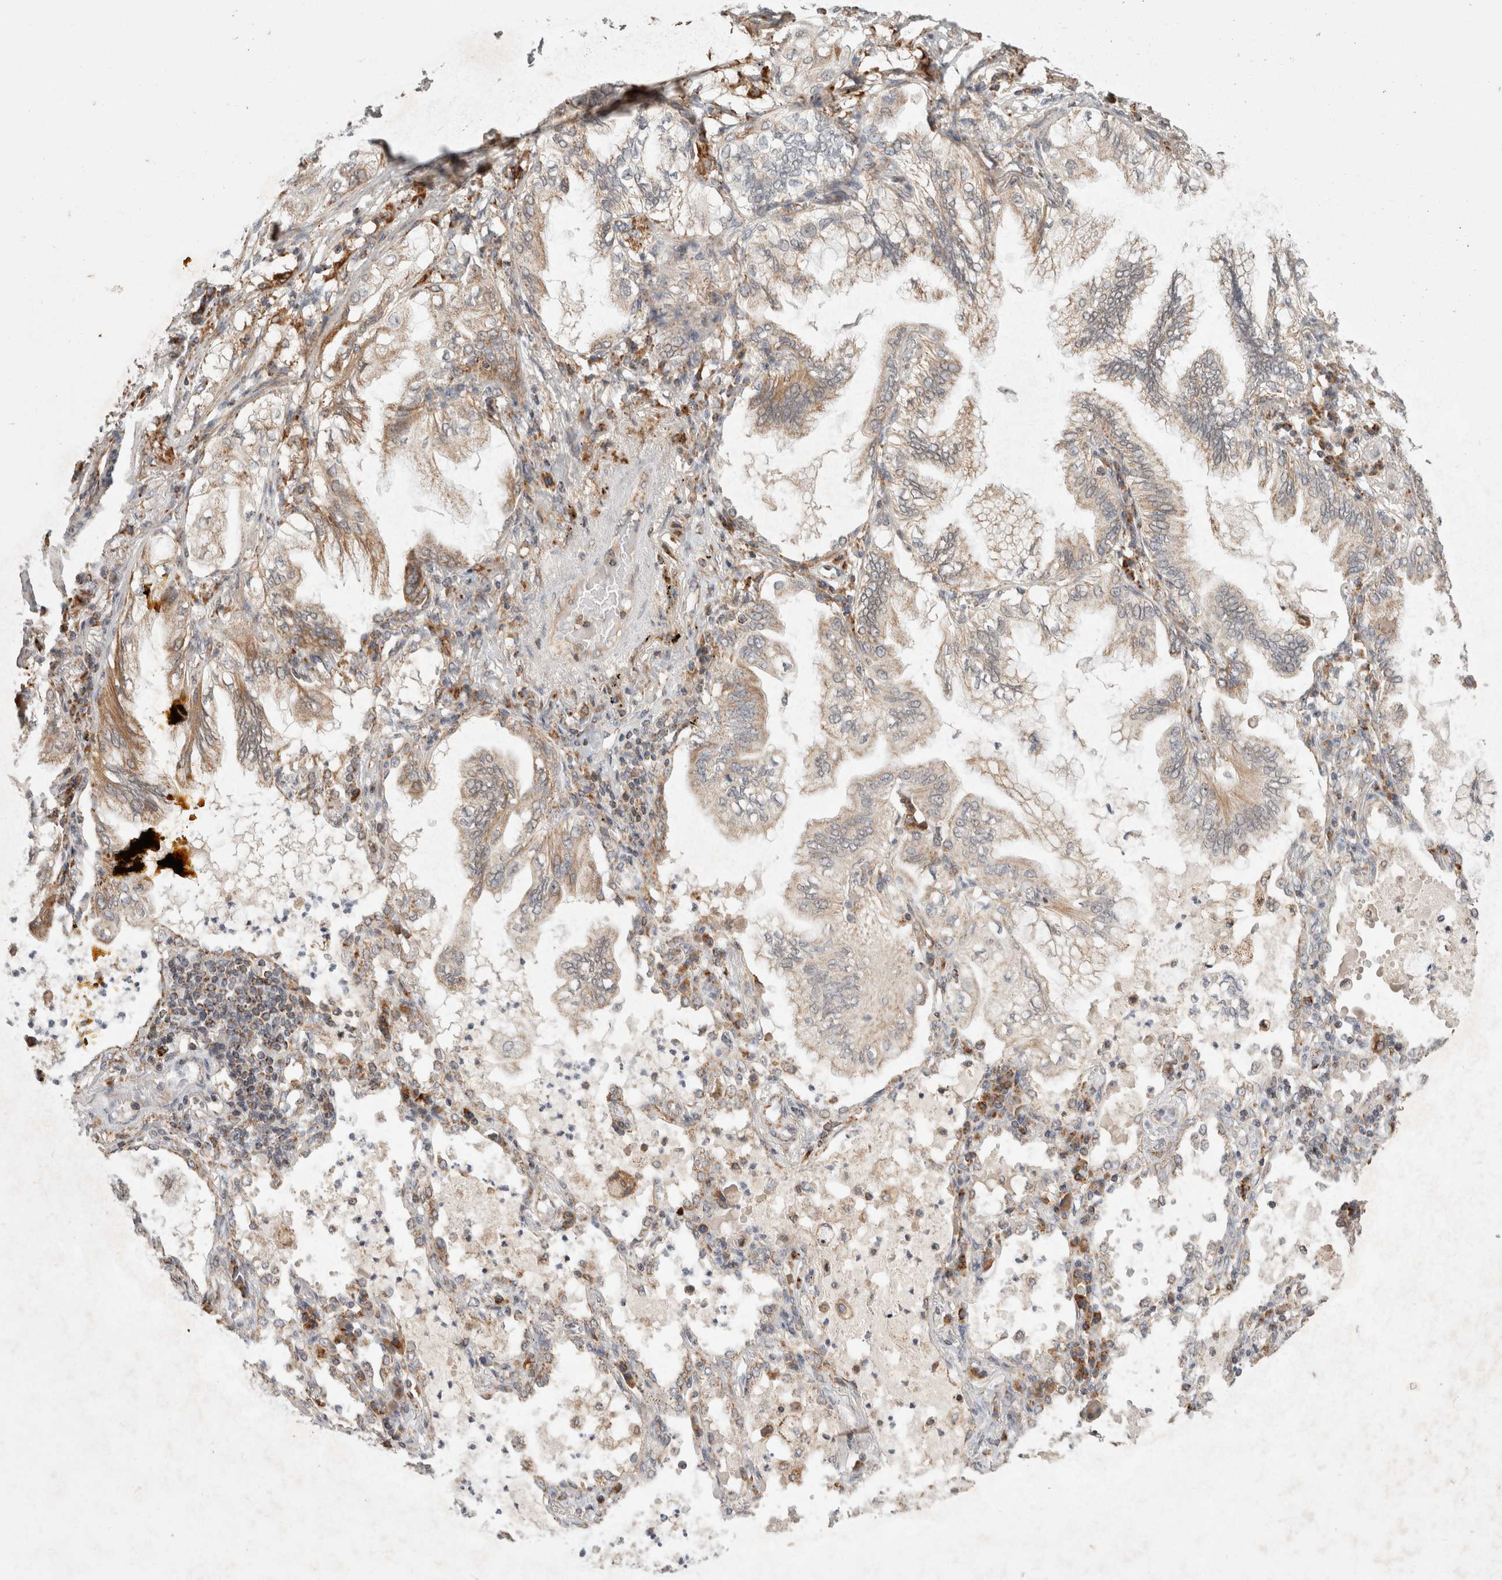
{"staining": {"intensity": "weak", "quantity": "25%-75%", "location": "cytoplasmic/membranous"}, "tissue": "lung cancer", "cell_type": "Tumor cells", "image_type": "cancer", "snomed": [{"axis": "morphology", "description": "Adenocarcinoma, NOS"}, {"axis": "topography", "description": "Lung"}], "caption": "Human lung cancer stained with a brown dye reveals weak cytoplasmic/membranous positive positivity in about 25%-75% of tumor cells.", "gene": "HROB", "patient": {"sex": "female", "age": 70}}